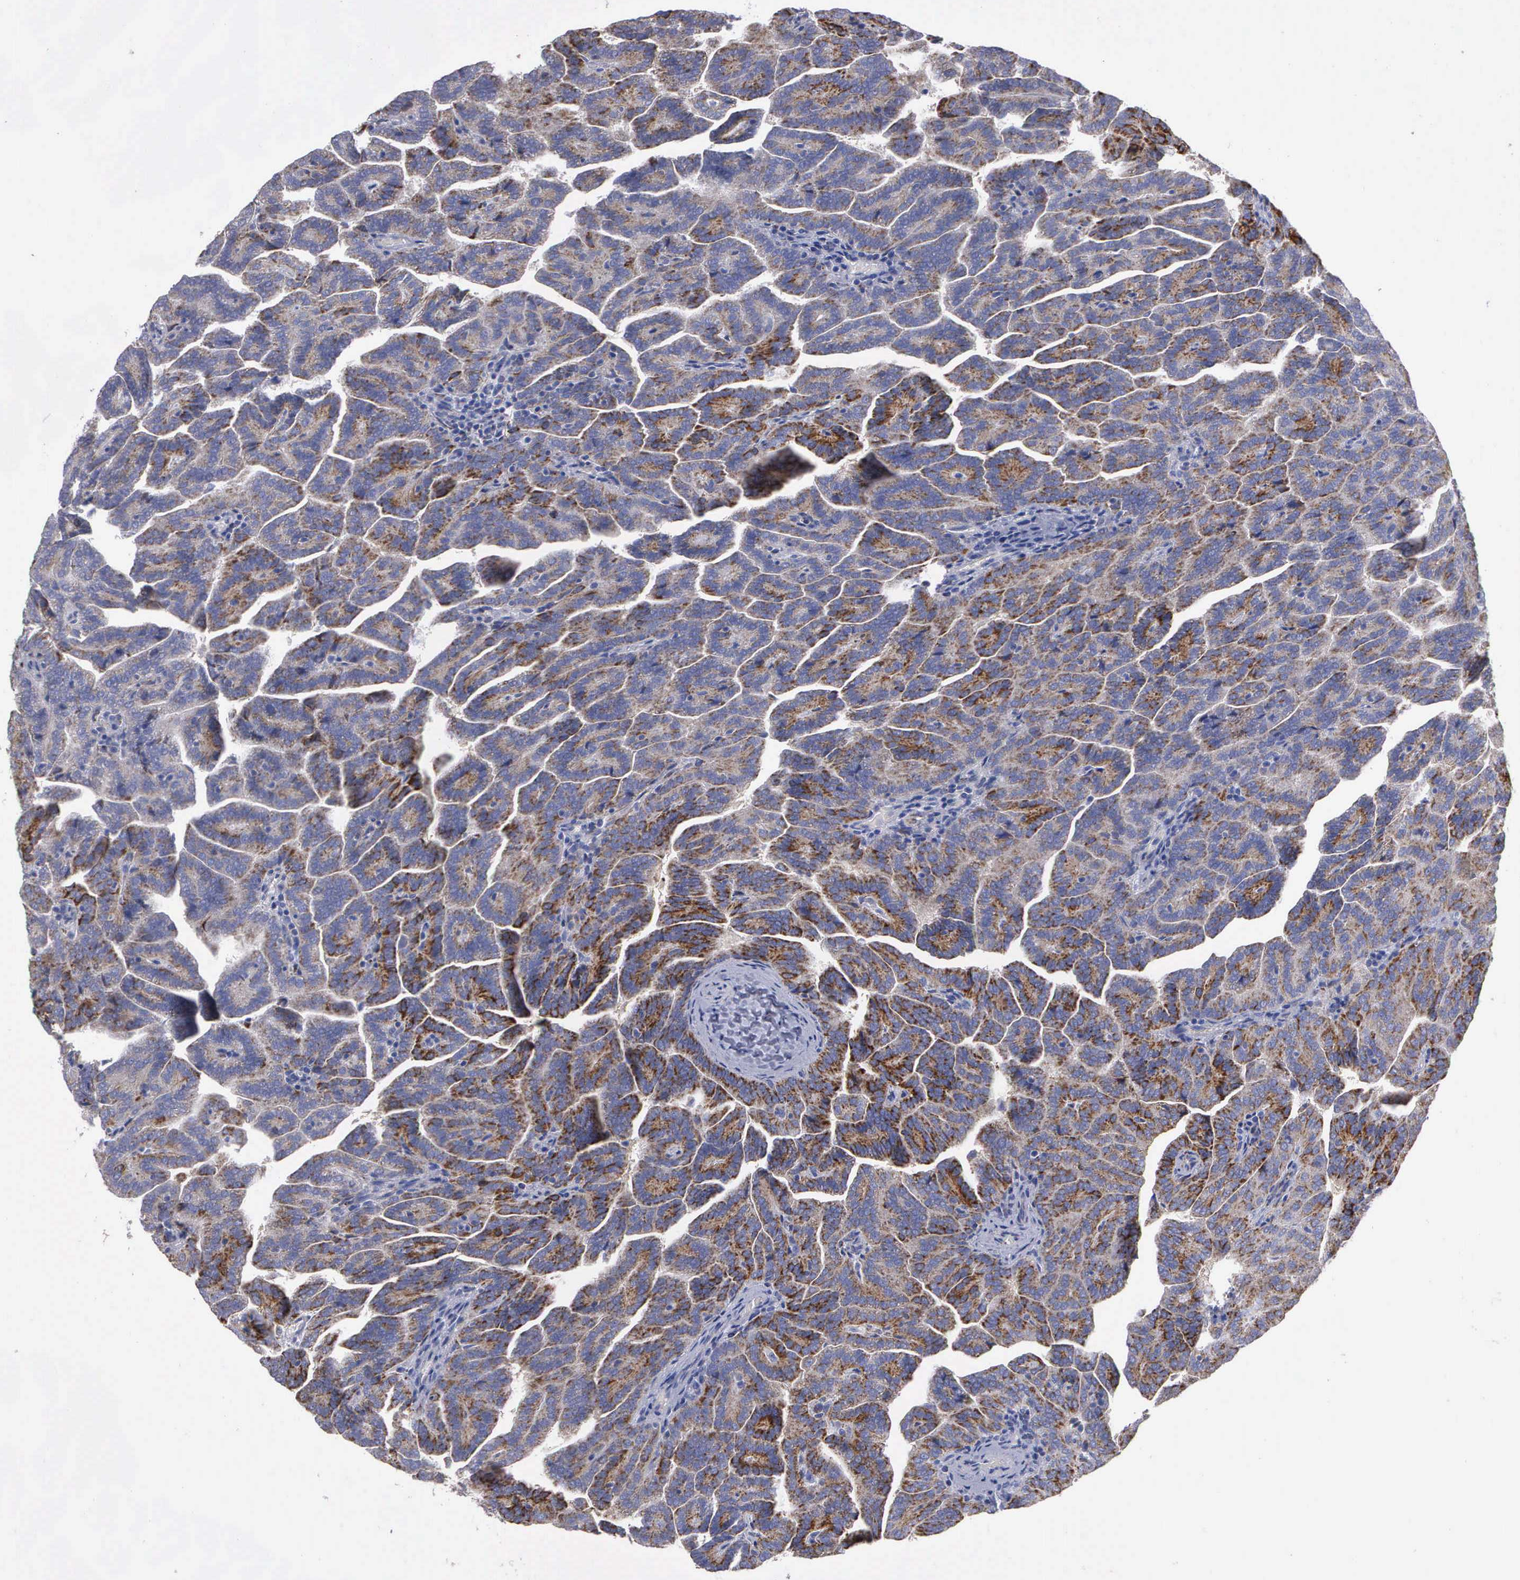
{"staining": {"intensity": "moderate", "quantity": ">75%", "location": "cytoplasmic/membranous"}, "tissue": "renal cancer", "cell_type": "Tumor cells", "image_type": "cancer", "snomed": [{"axis": "morphology", "description": "Adenocarcinoma, NOS"}, {"axis": "topography", "description": "Kidney"}], "caption": "Immunohistochemical staining of human adenocarcinoma (renal) reveals moderate cytoplasmic/membranous protein staining in approximately >75% of tumor cells.", "gene": "APOOL", "patient": {"sex": "male", "age": 61}}